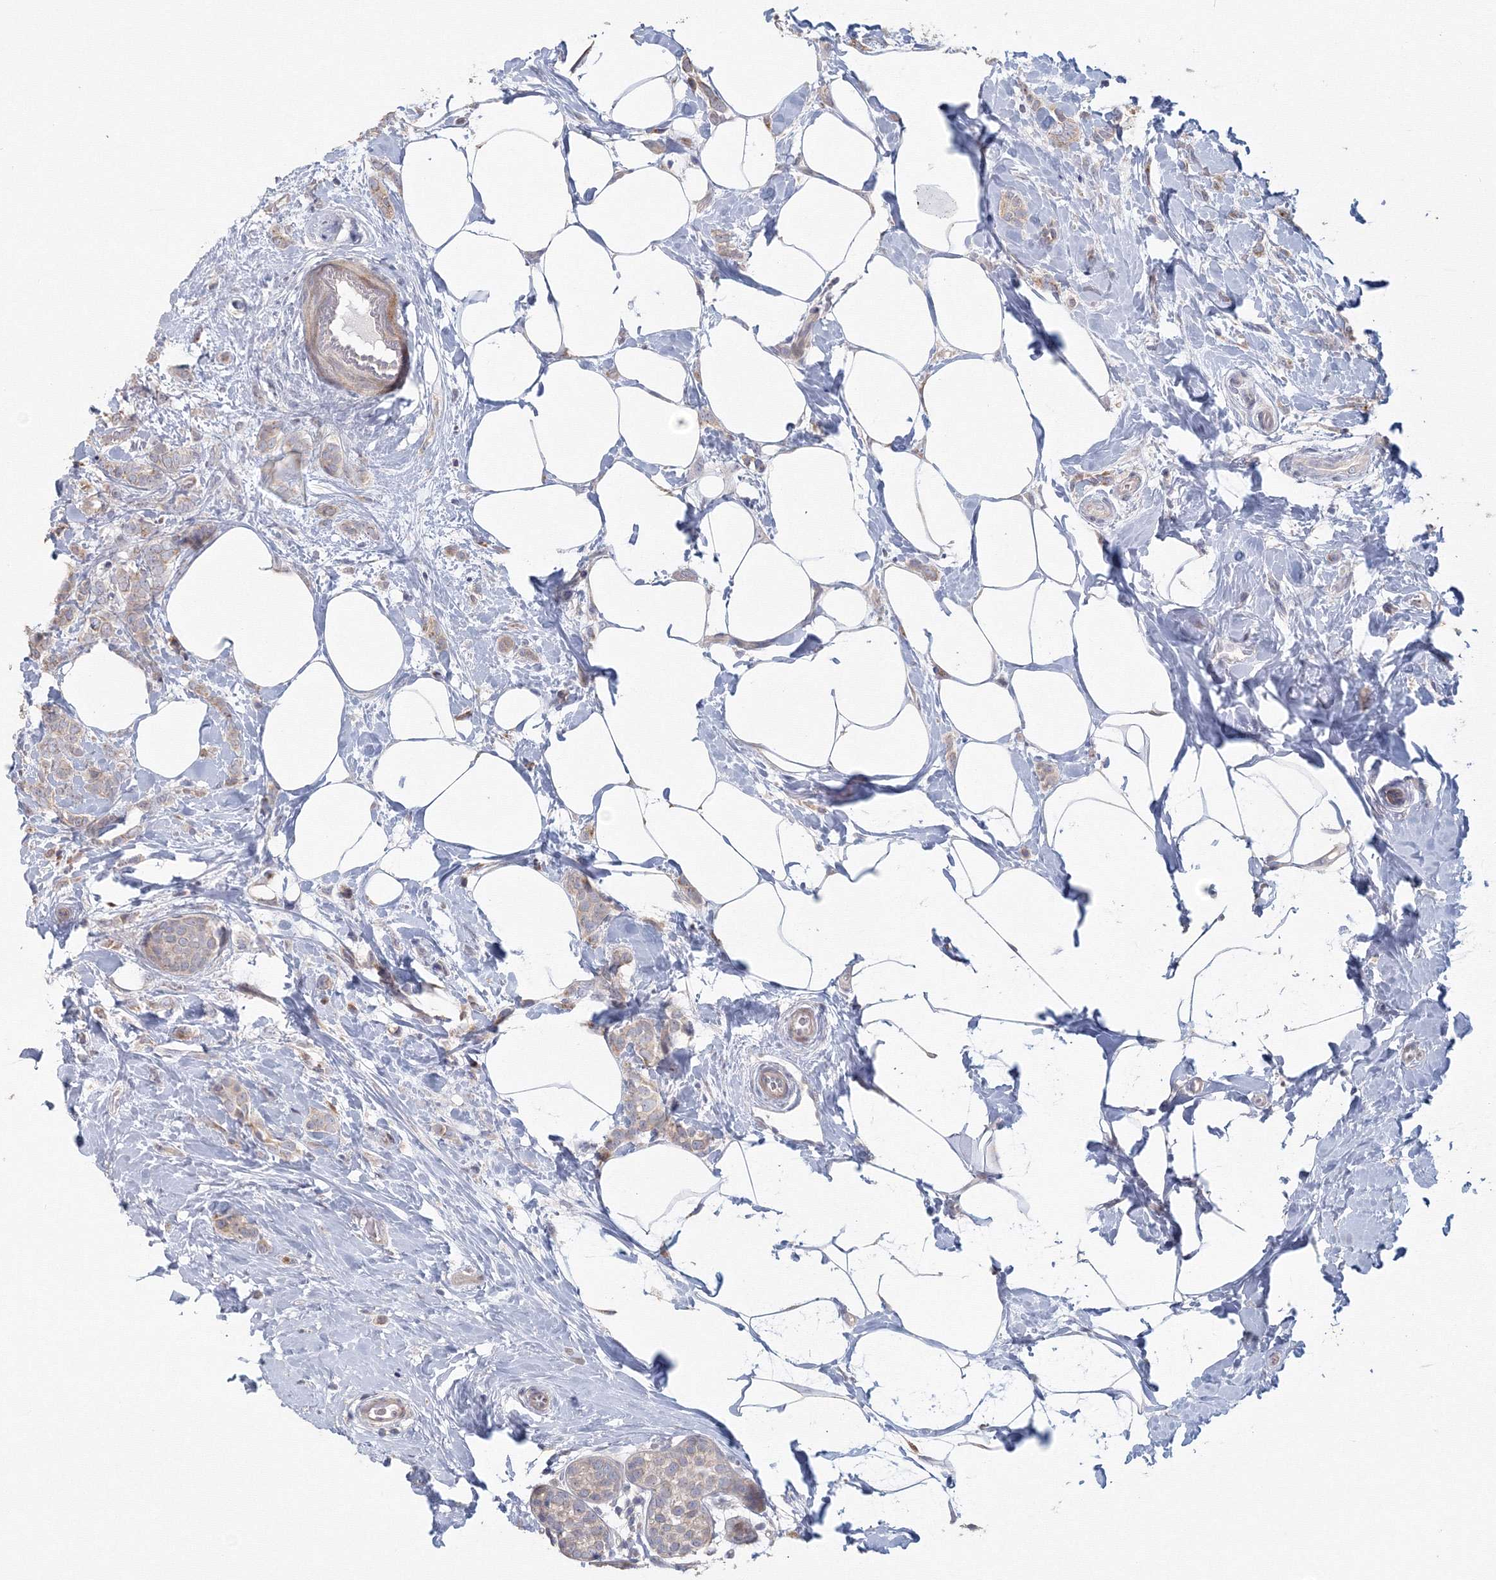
{"staining": {"intensity": "weak", "quantity": "<25%", "location": "cytoplasmic/membranous"}, "tissue": "breast cancer", "cell_type": "Tumor cells", "image_type": "cancer", "snomed": [{"axis": "morphology", "description": "Lobular carcinoma, in situ"}, {"axis": "morphology", "description": "Lobular carcinoma"}, {"axis": "topography", "description": "Breast"}], "caption": "Immunohistochemistry of lobular carcinoma (breast) displays no staining in tumor cells. The staining was performed using DAB (3,3'-diaminobenzidine) to visualize the protein expression in brown, while the nuclei were stained in blue with hematoxylin (Magnification: 20x).", "gene": "TACC2", "patient": {"sex": "female", "age": 41}}